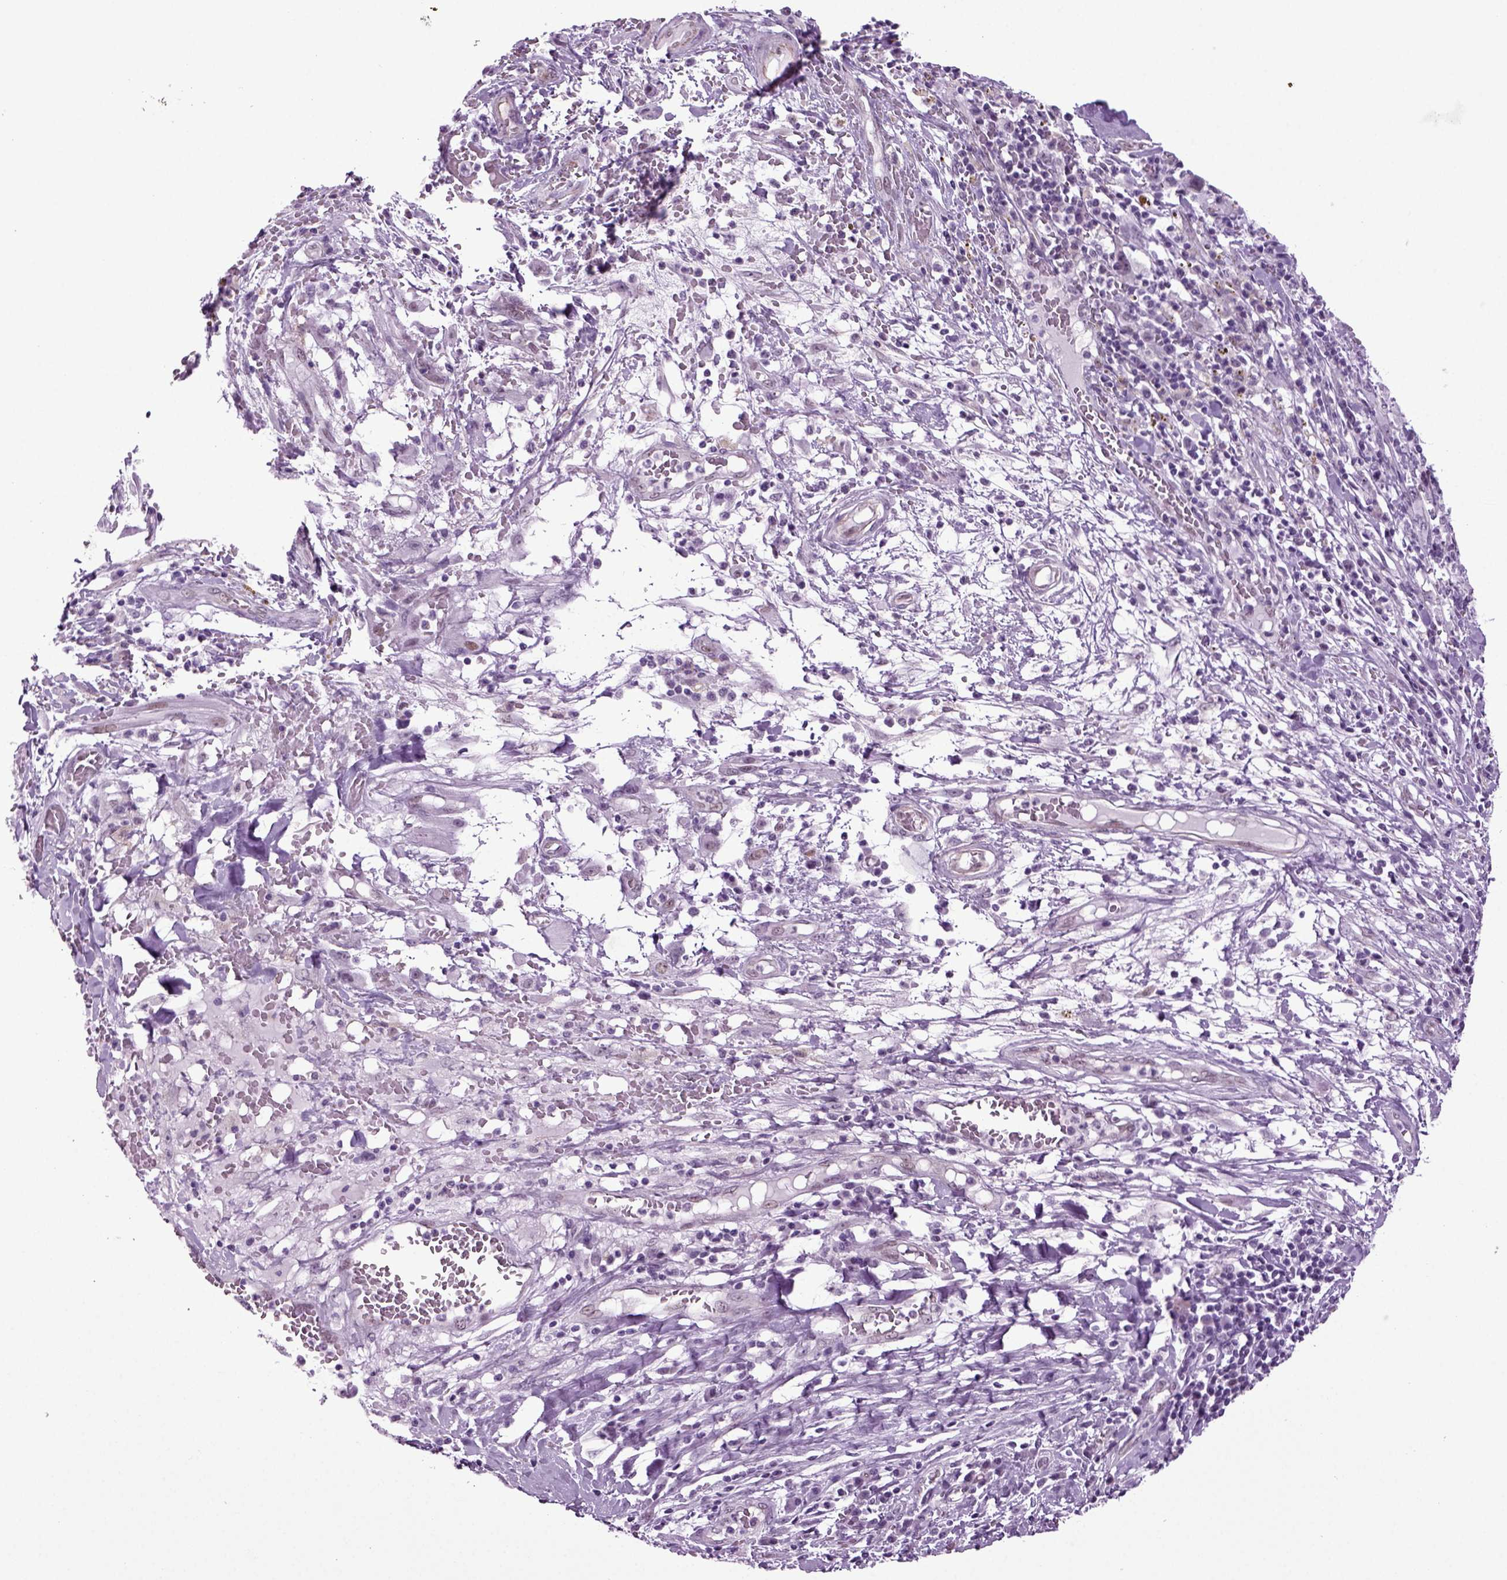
{"staining": {"intensity": "negative", "quantity": "none", "location": "none"}, "tissue": "melanoma", "cell_type": "Tumor cells", "image_type": "cancer", "snomed": [{"axis": "morphology", "description": "Malignant melanoma, NOS"}, {"axis": "topography", "description": "Skin"}], "caption": "Image shows no significant protein positivity in tumor cells of melanoma.", "gene": "RFX3", "patient": {"sex": "female", "age": 91}}